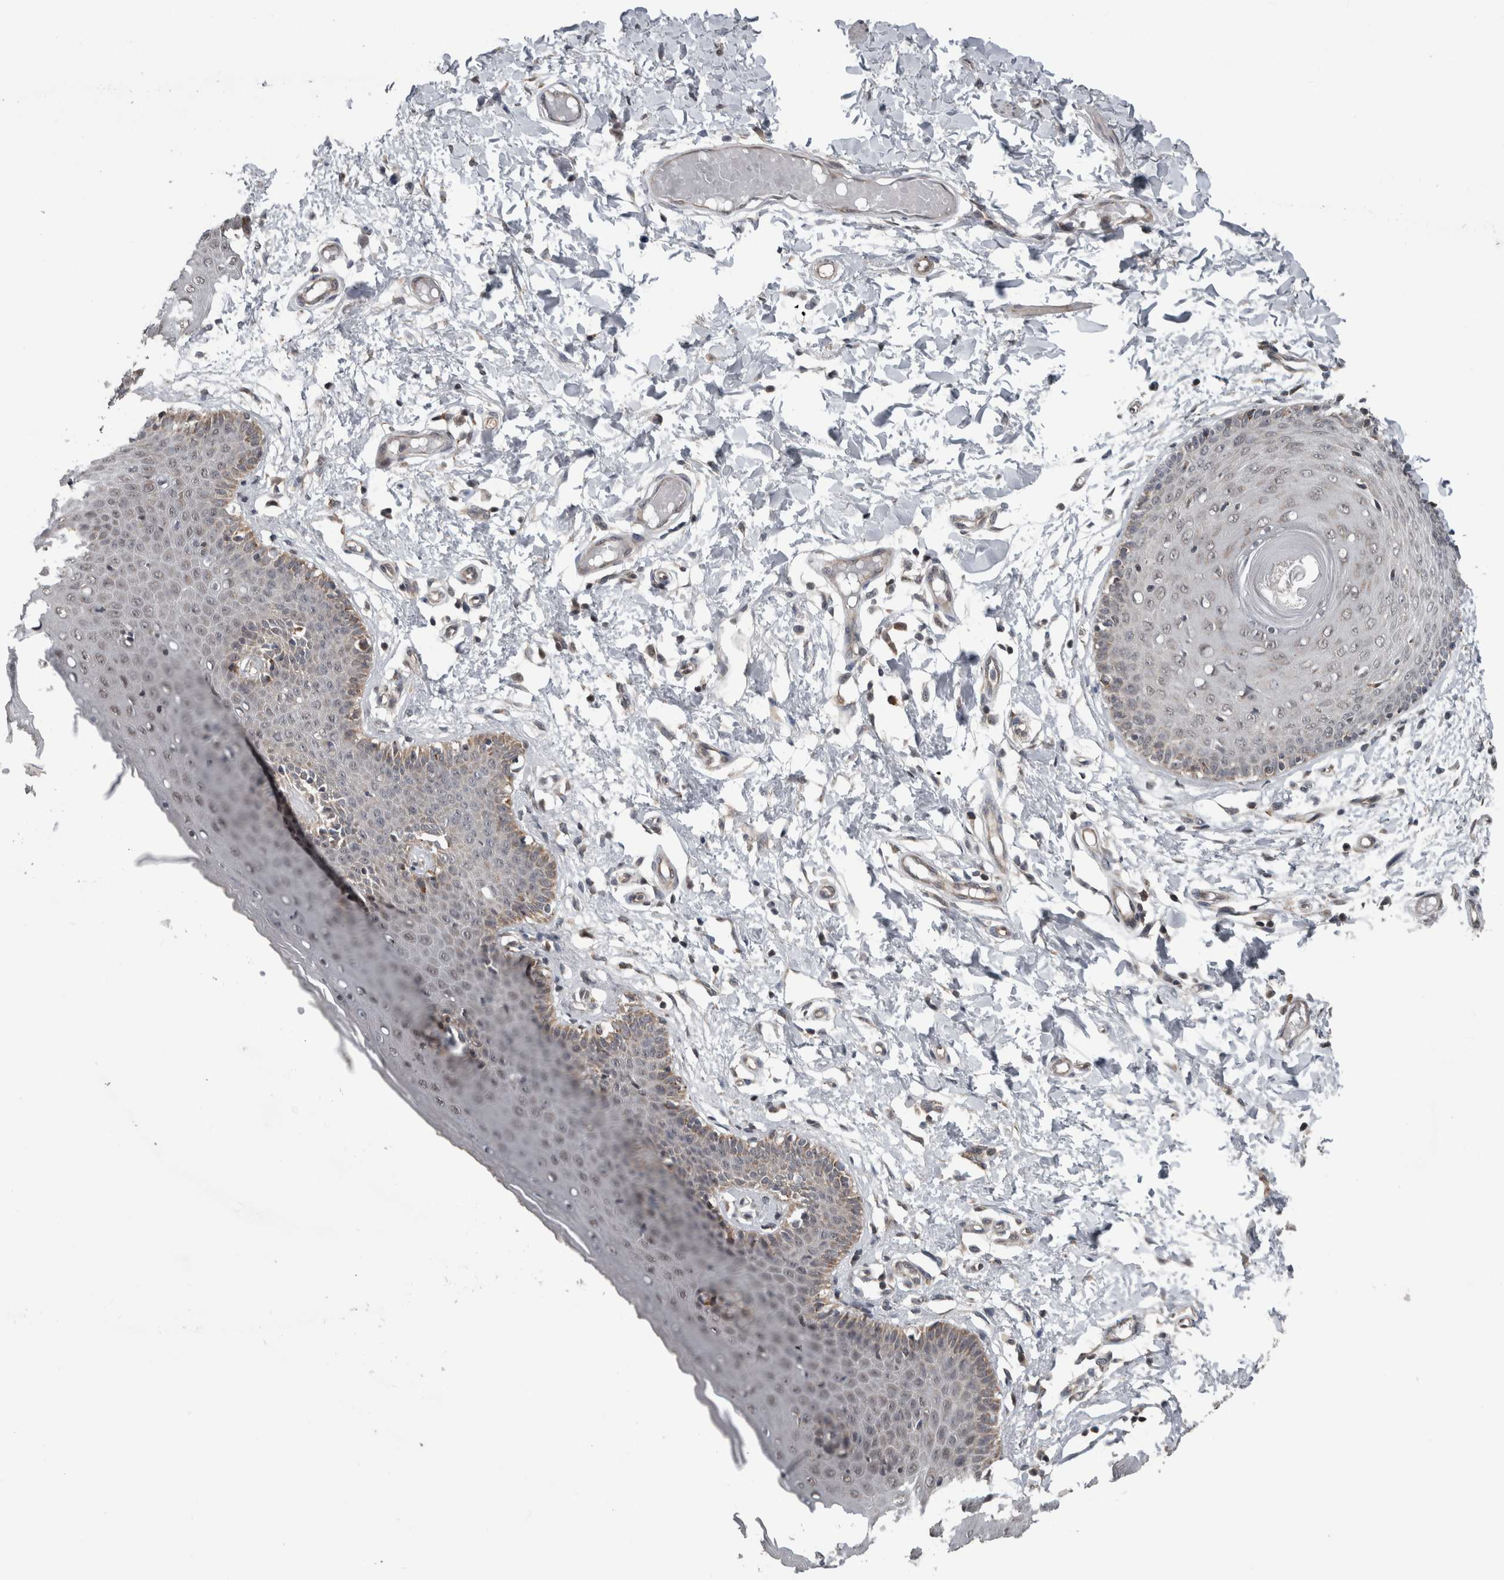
{"staining": {"intensity": "moderate", "quantity": "25%-75%", "location": "cytoplasmic/membranous,nuclear"}, "tissue": "skin", "cell_type": "Epidermal cells", "image_type": "normal", "snomed": [{"axis": "morphology", "description": "Normal tissue, NOS"}, {"axis": "topography", "description": "Vulva"}], "caption": "Immunohistochemistry of benign skin reveals medium levels of moderate cytoplasmic/membranous,nuclear staining in approximately 25%-75% of epidermal cells. (Brightfield microscopy of DAB IHC at high magnification).", "gene": "ENY2", "patient": {"sex": "female", "age": 66}}